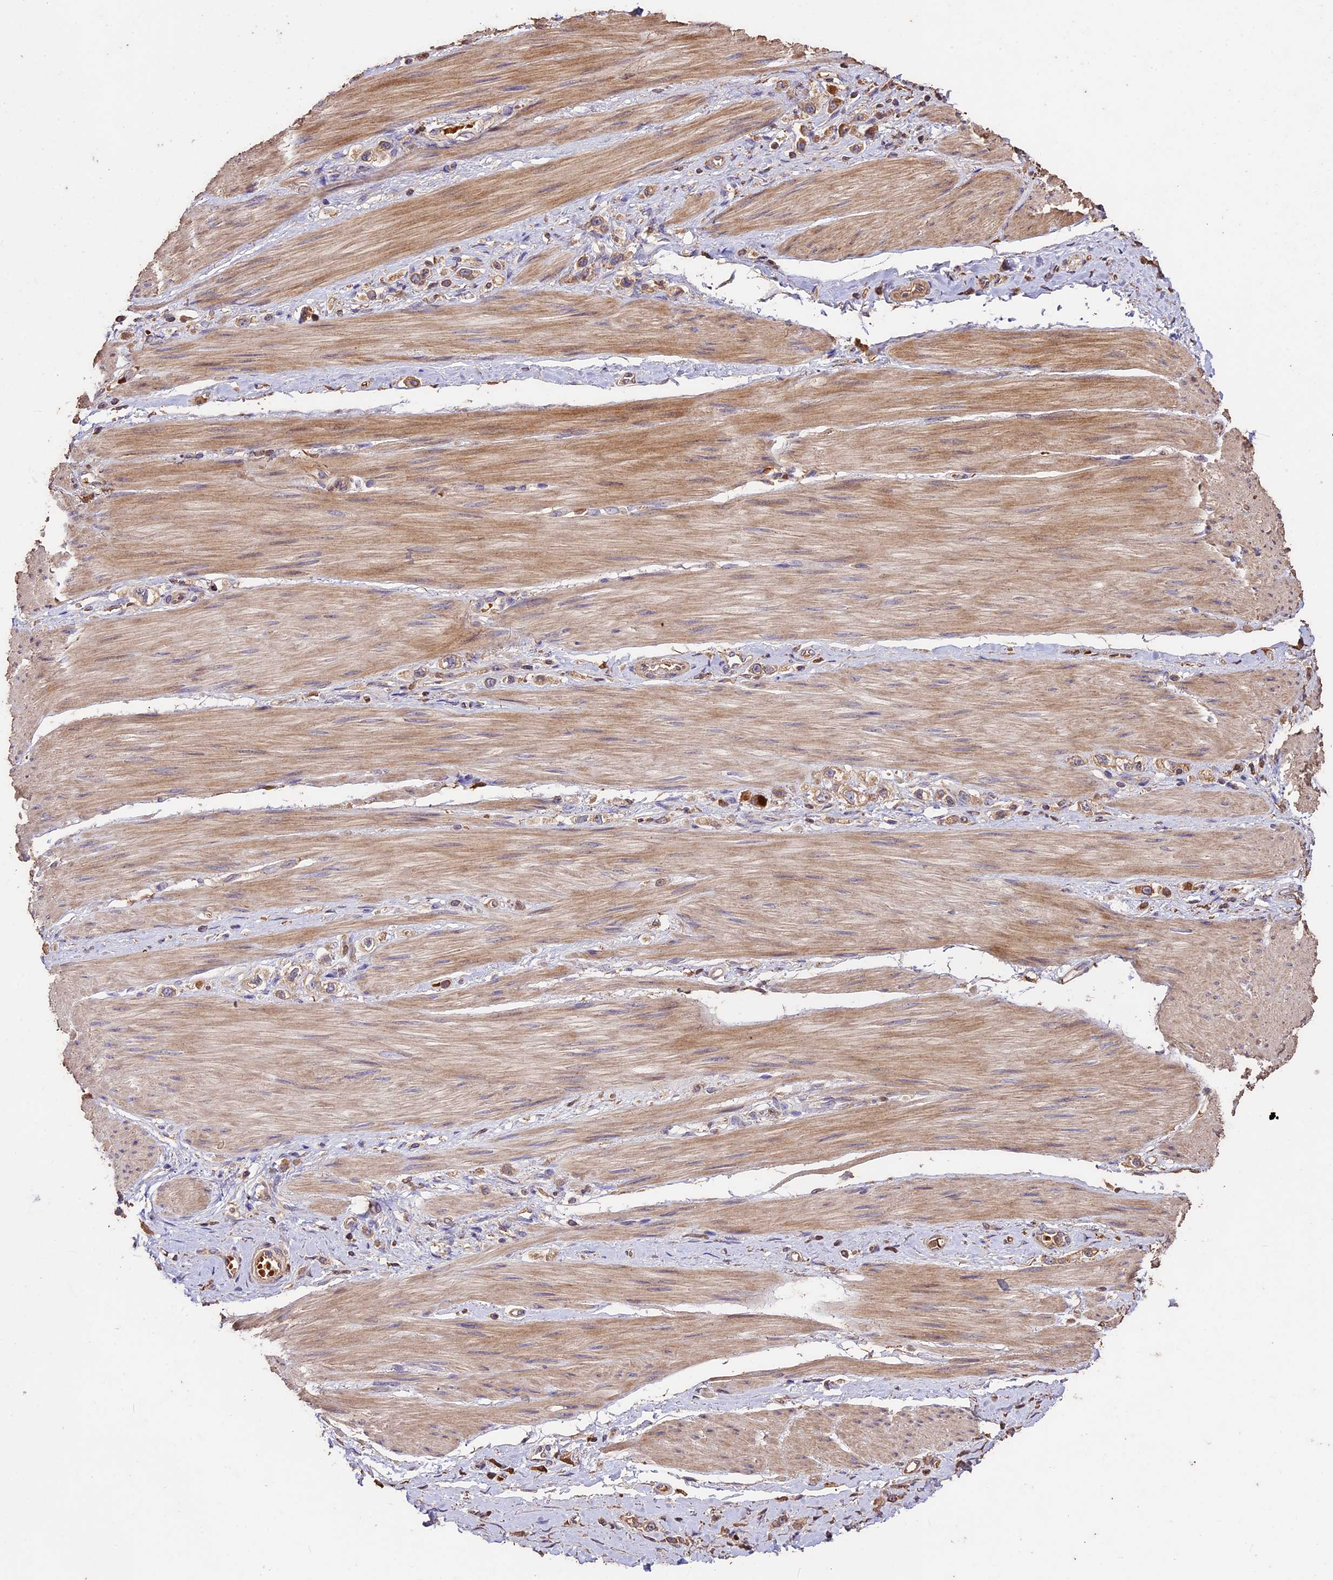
{"staining": {"intensity": "weak", "quantity": ">75%", "location": "cytoplasmic/membranous"}, "tissue": "stomach cancer", "cell_type": "Tumor cells", "image_type": "cancer", "snomed": [{"axis": "morphology", "description": "Adenocarcinoma, NOS"}, {"axis": "topography", "description": "Stomach"}], "caption": "Immunohistochemical staining of adenocarcinoma (stomach) exhibits low levels of weak cytoplasmic/membranous protein positivity in about >75% of tumor cells. (Stains: DAB in brown, nuclei in blue, Microscopy: brightfield microscopy at high magnification).", "gene": "CRLF1", "patient": {"sex": "female", "age": 65}}